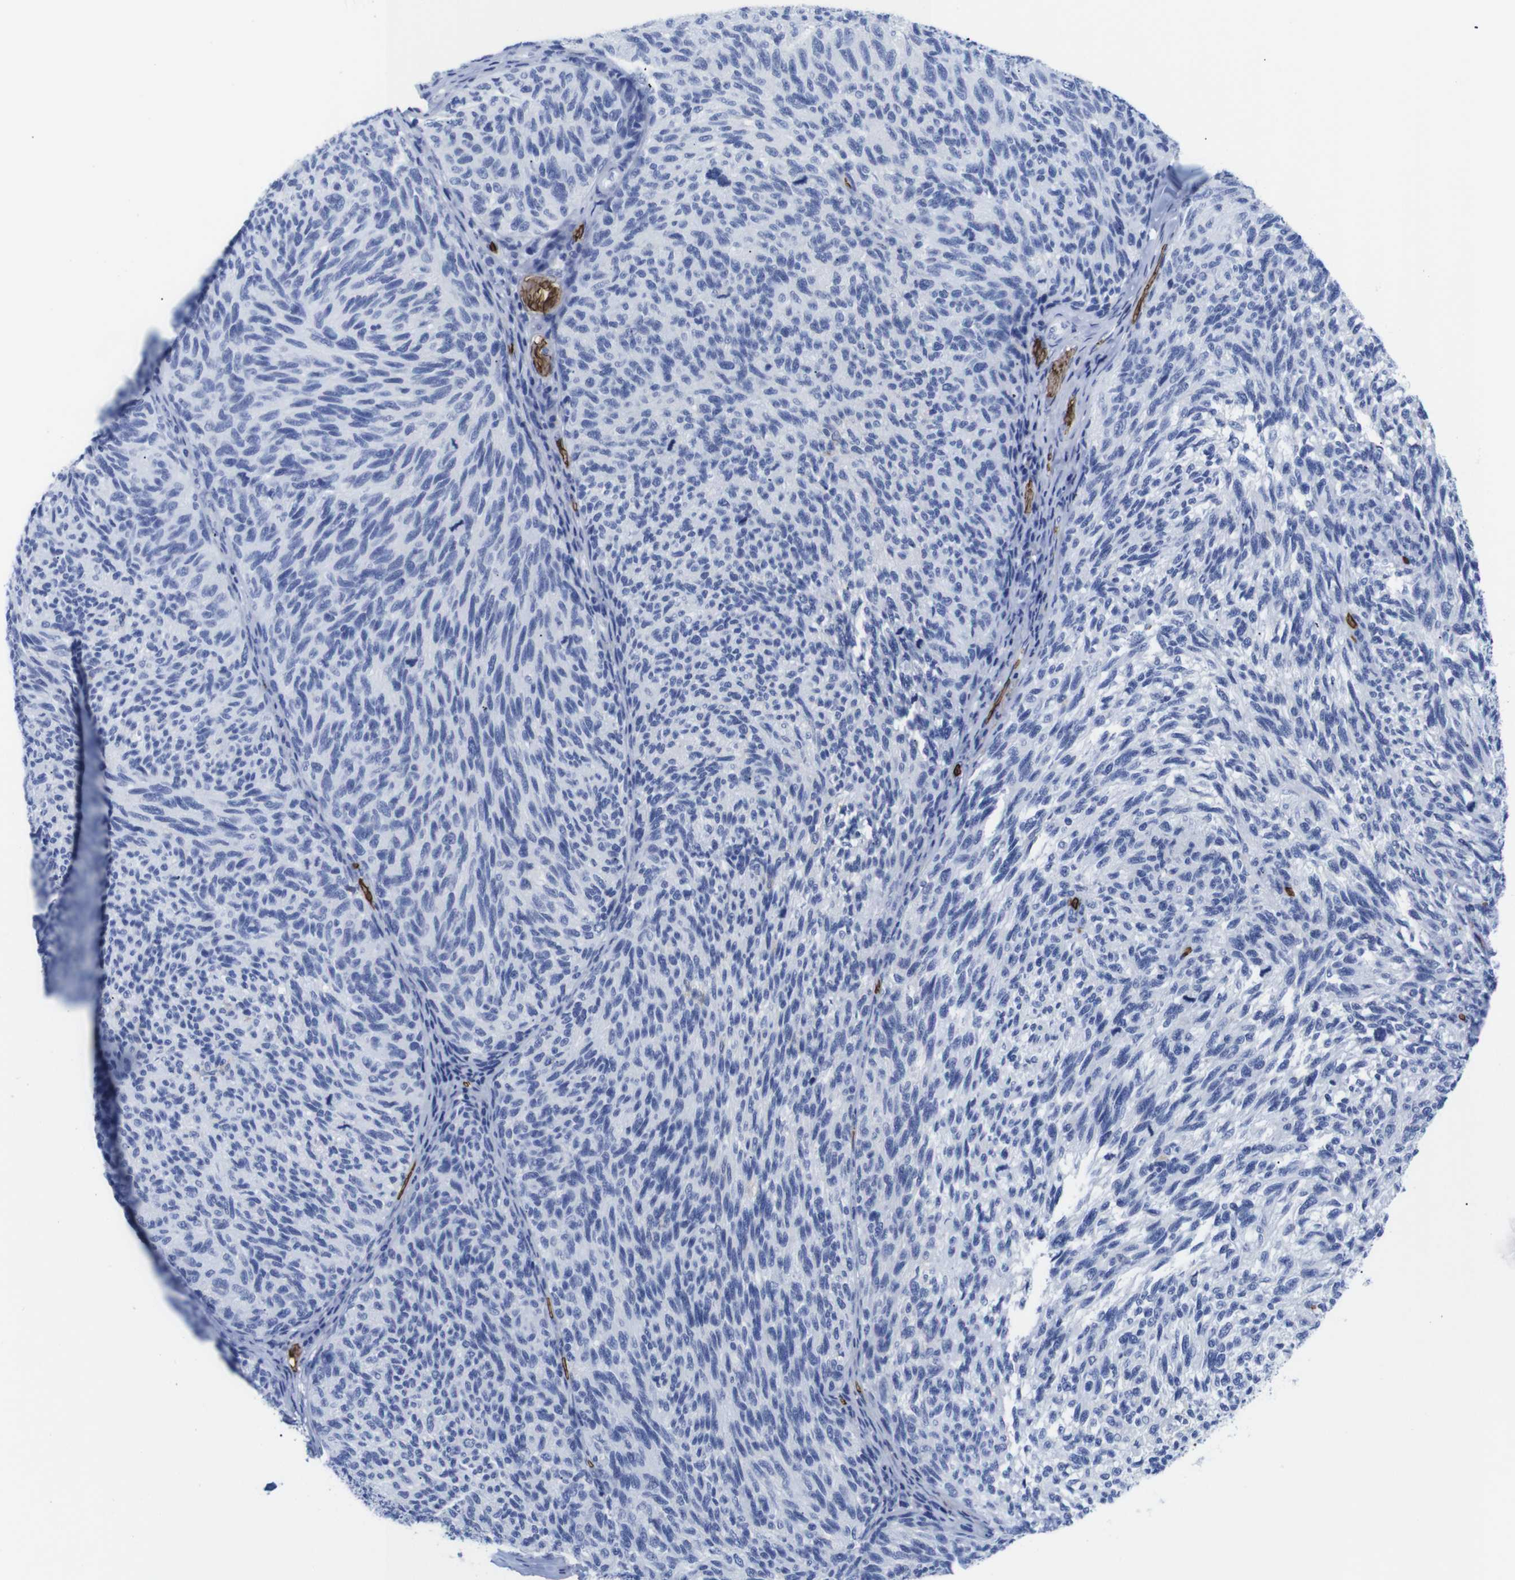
{"staining": {"intensity": "negative", "quantity": "none", "location": "none"}, "tissue": "melanoma", "cell_type": "Tumor cells", "image_type": "cancer", "snomed": [{"axis": "morphology", "description": "Malignant melanoma, NOS"}, {"axis": "topography", "description": "Skin"}], "caption": "IHC image of neoplastic tissue: human melanoma stained with DAB exhibits no significant protein expression in tumor cells. The staining is performed using DAB brown chromogen with nuclei counter-stained in using hematoxylin.", "gene": "S1PR2", "patient": {"sex": "female", "age": 73}}